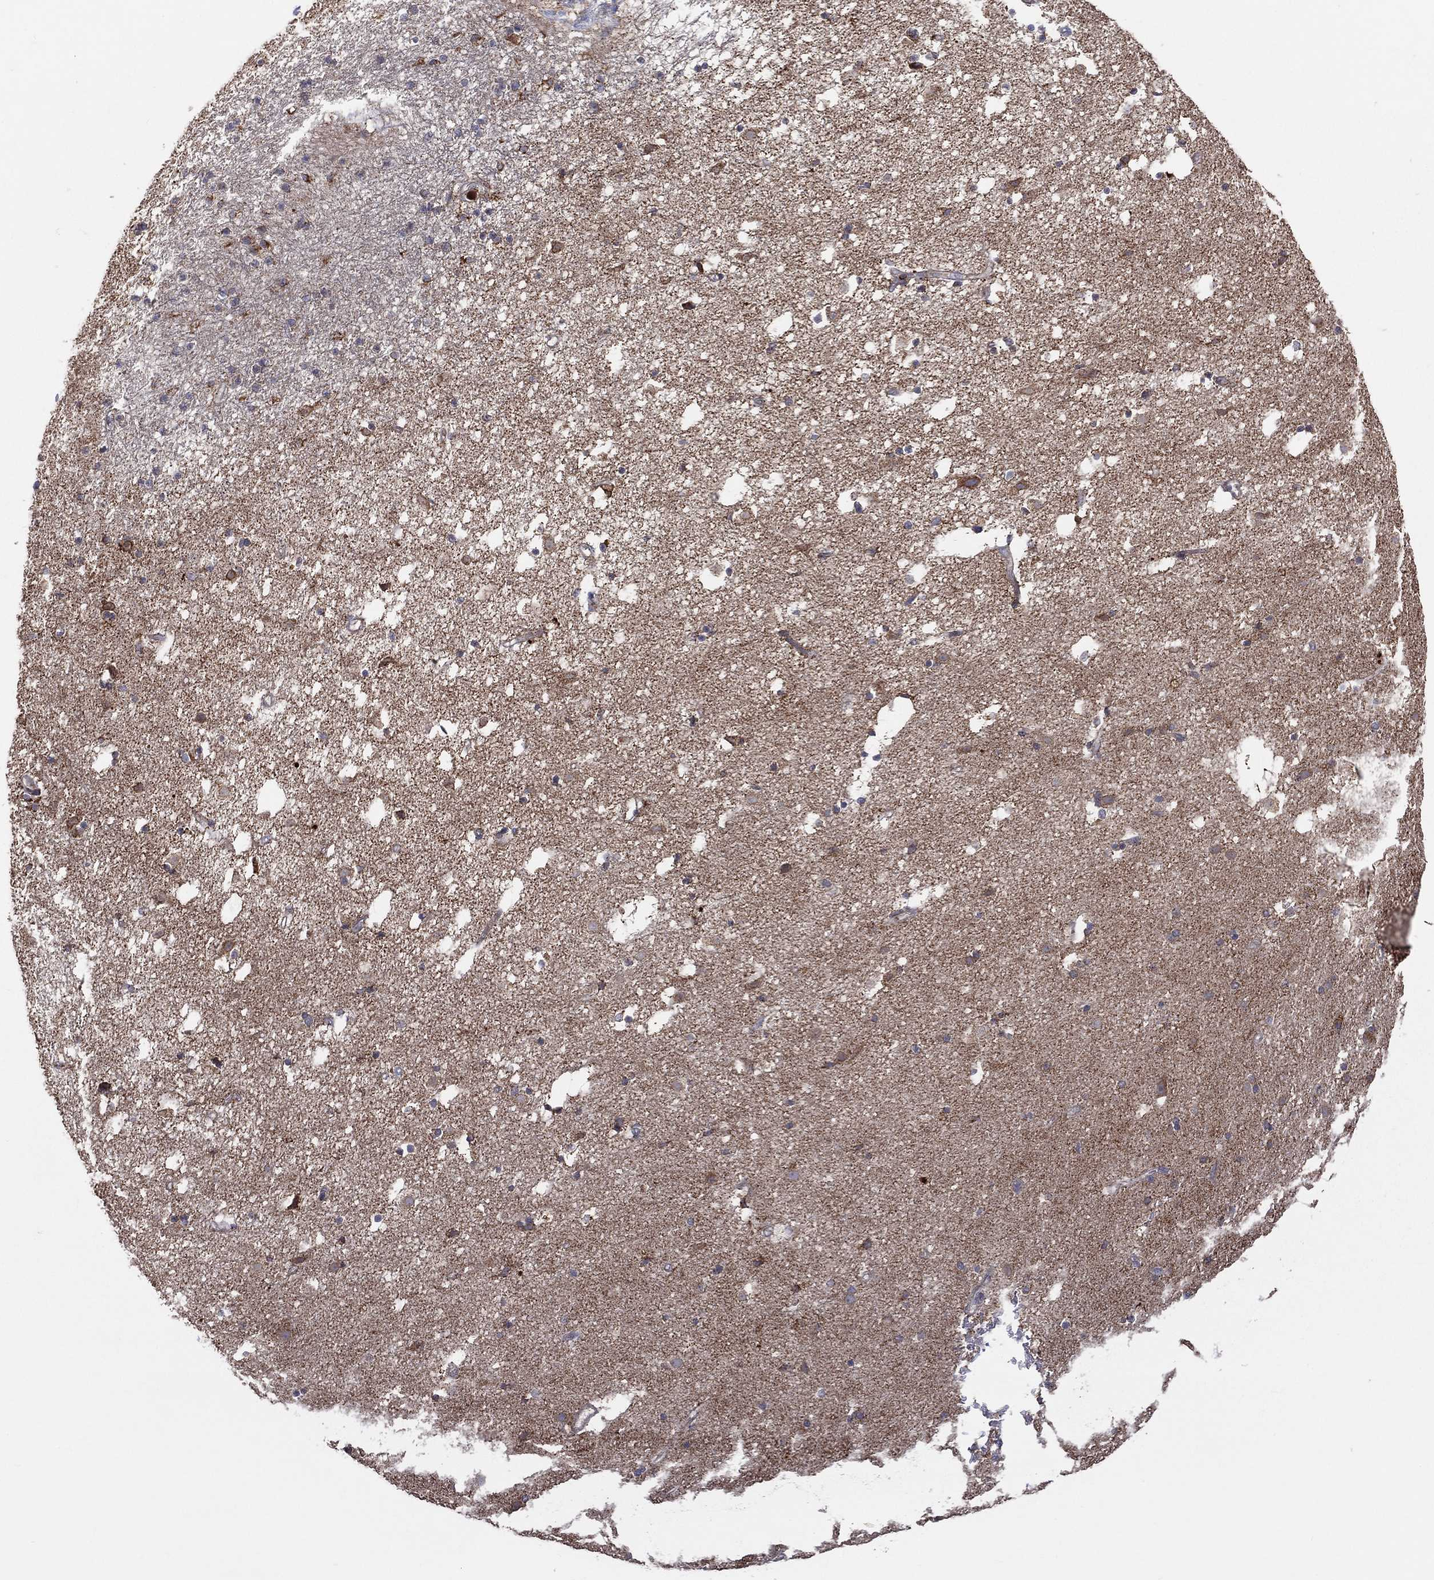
{"staining": {"intensity": "moderate", "quantity": ">75%", "location": "cytoplasmic/membranous"}, "tissue": "caudate", "cell_type": "Glial cells", "image_type": "normal", "snomed": [{"axis": "morphology", "description": "Normal tissue, NOS"}, {"axis": "topography", "description": "Lateral ventricle wall"}], "caption": "Protein expression analysis of benign human caudate reveals moderate cytoplasmic/membranous positivity in approximately >75% of glial cells.", "gene": "STARD3", "patient": {"sex": "male", "age": 54}}